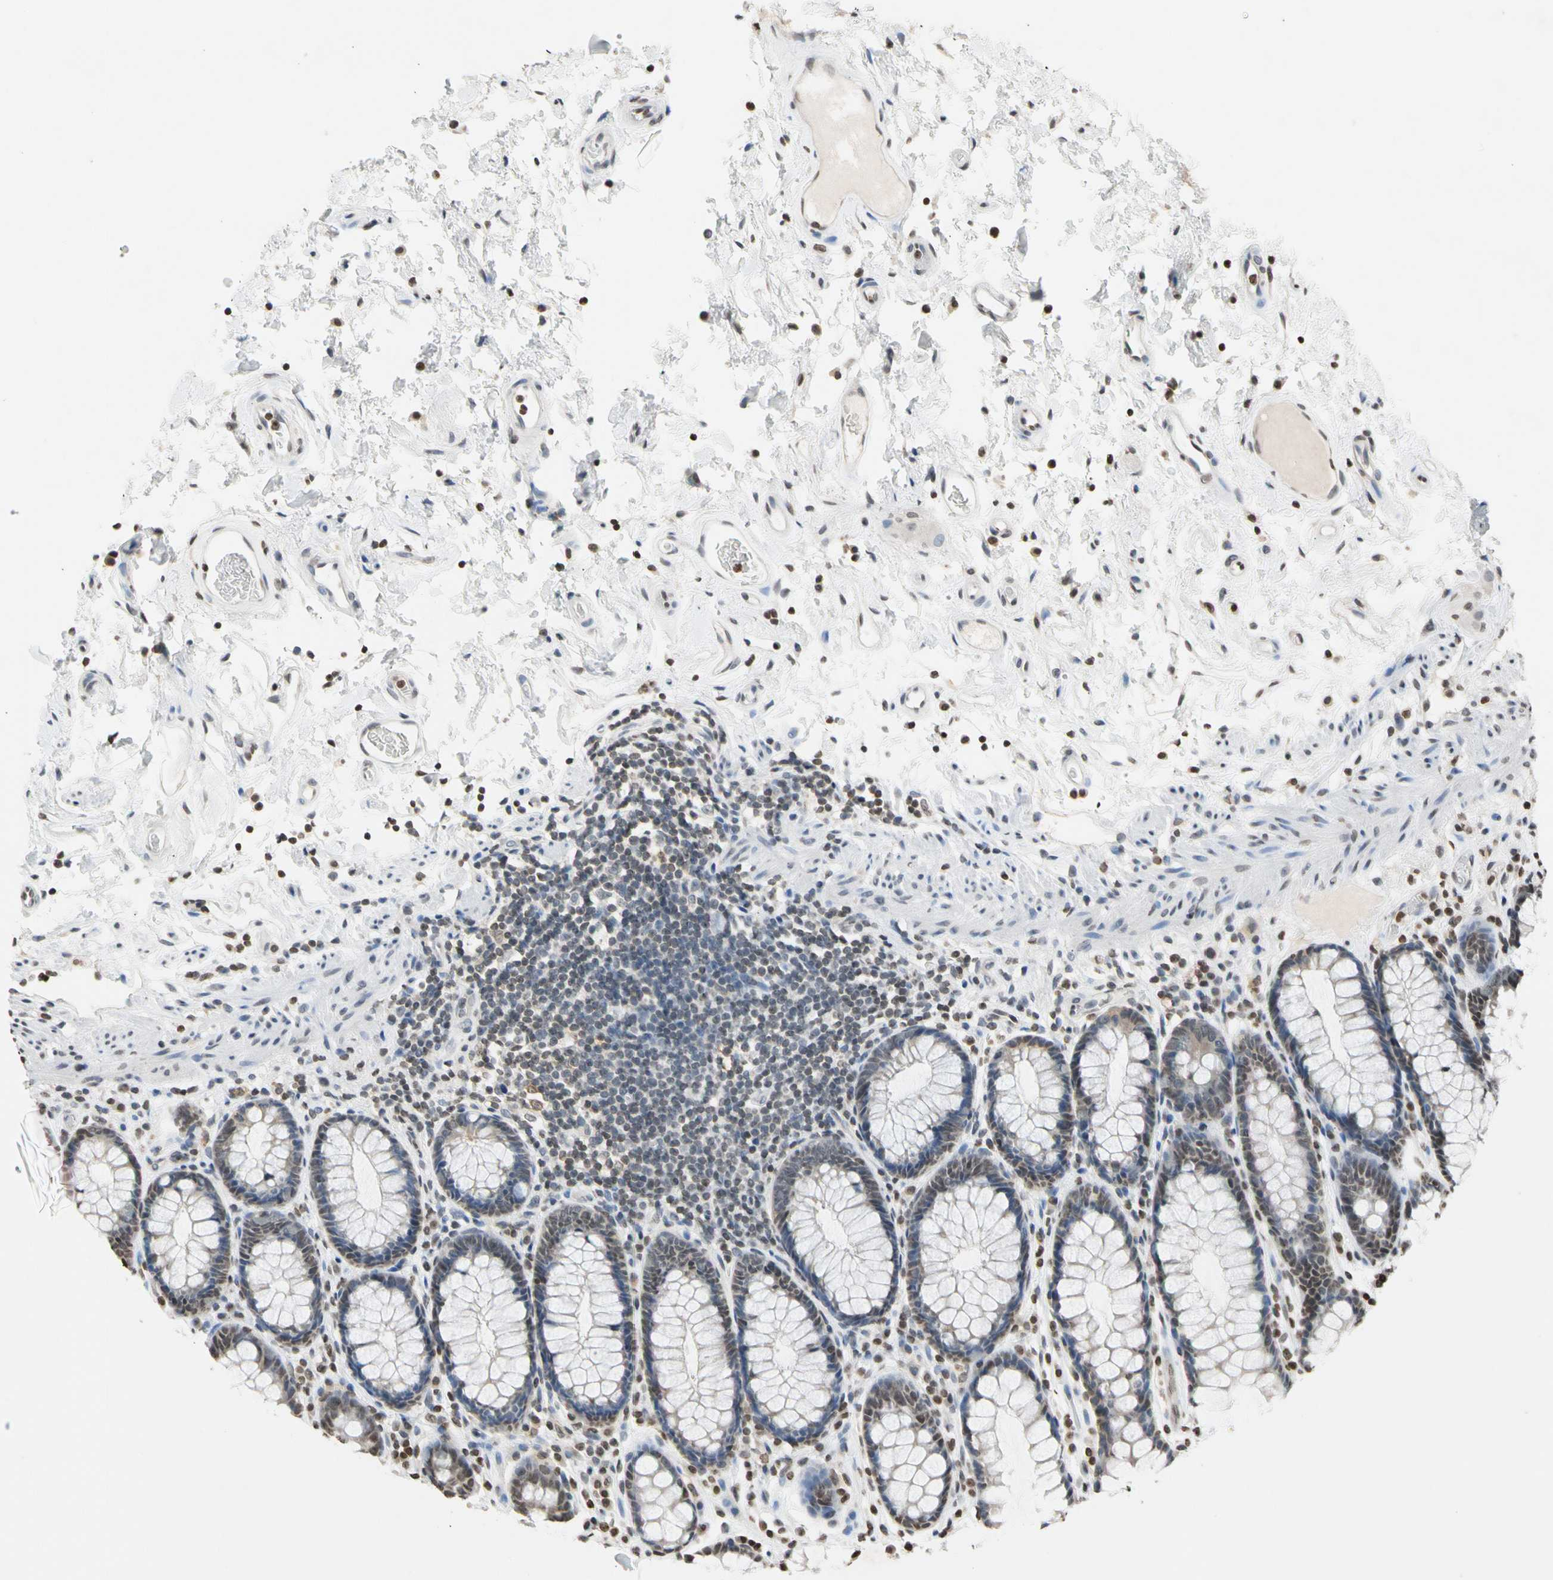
{"staining": {"intensity": "weak", "quantity": "25%-75%", "location": "nuclear"}, "tissue": "rectum", "cell_type": "Glandular cells", "image_type": "normal", "snomed": [{"axis": "morphology", "description": "Normal tissue, NOS"}, {"axis": "topography", "description": "Rectum"}], "caption": "A high-resolution histopathology image shows IHC staining of normal rectum, which demonstrates weak nuclear expression in about 25%-75% of glandular cells.", "gene": "GPX4", "patient": {"sex": "male", "age": 92}}